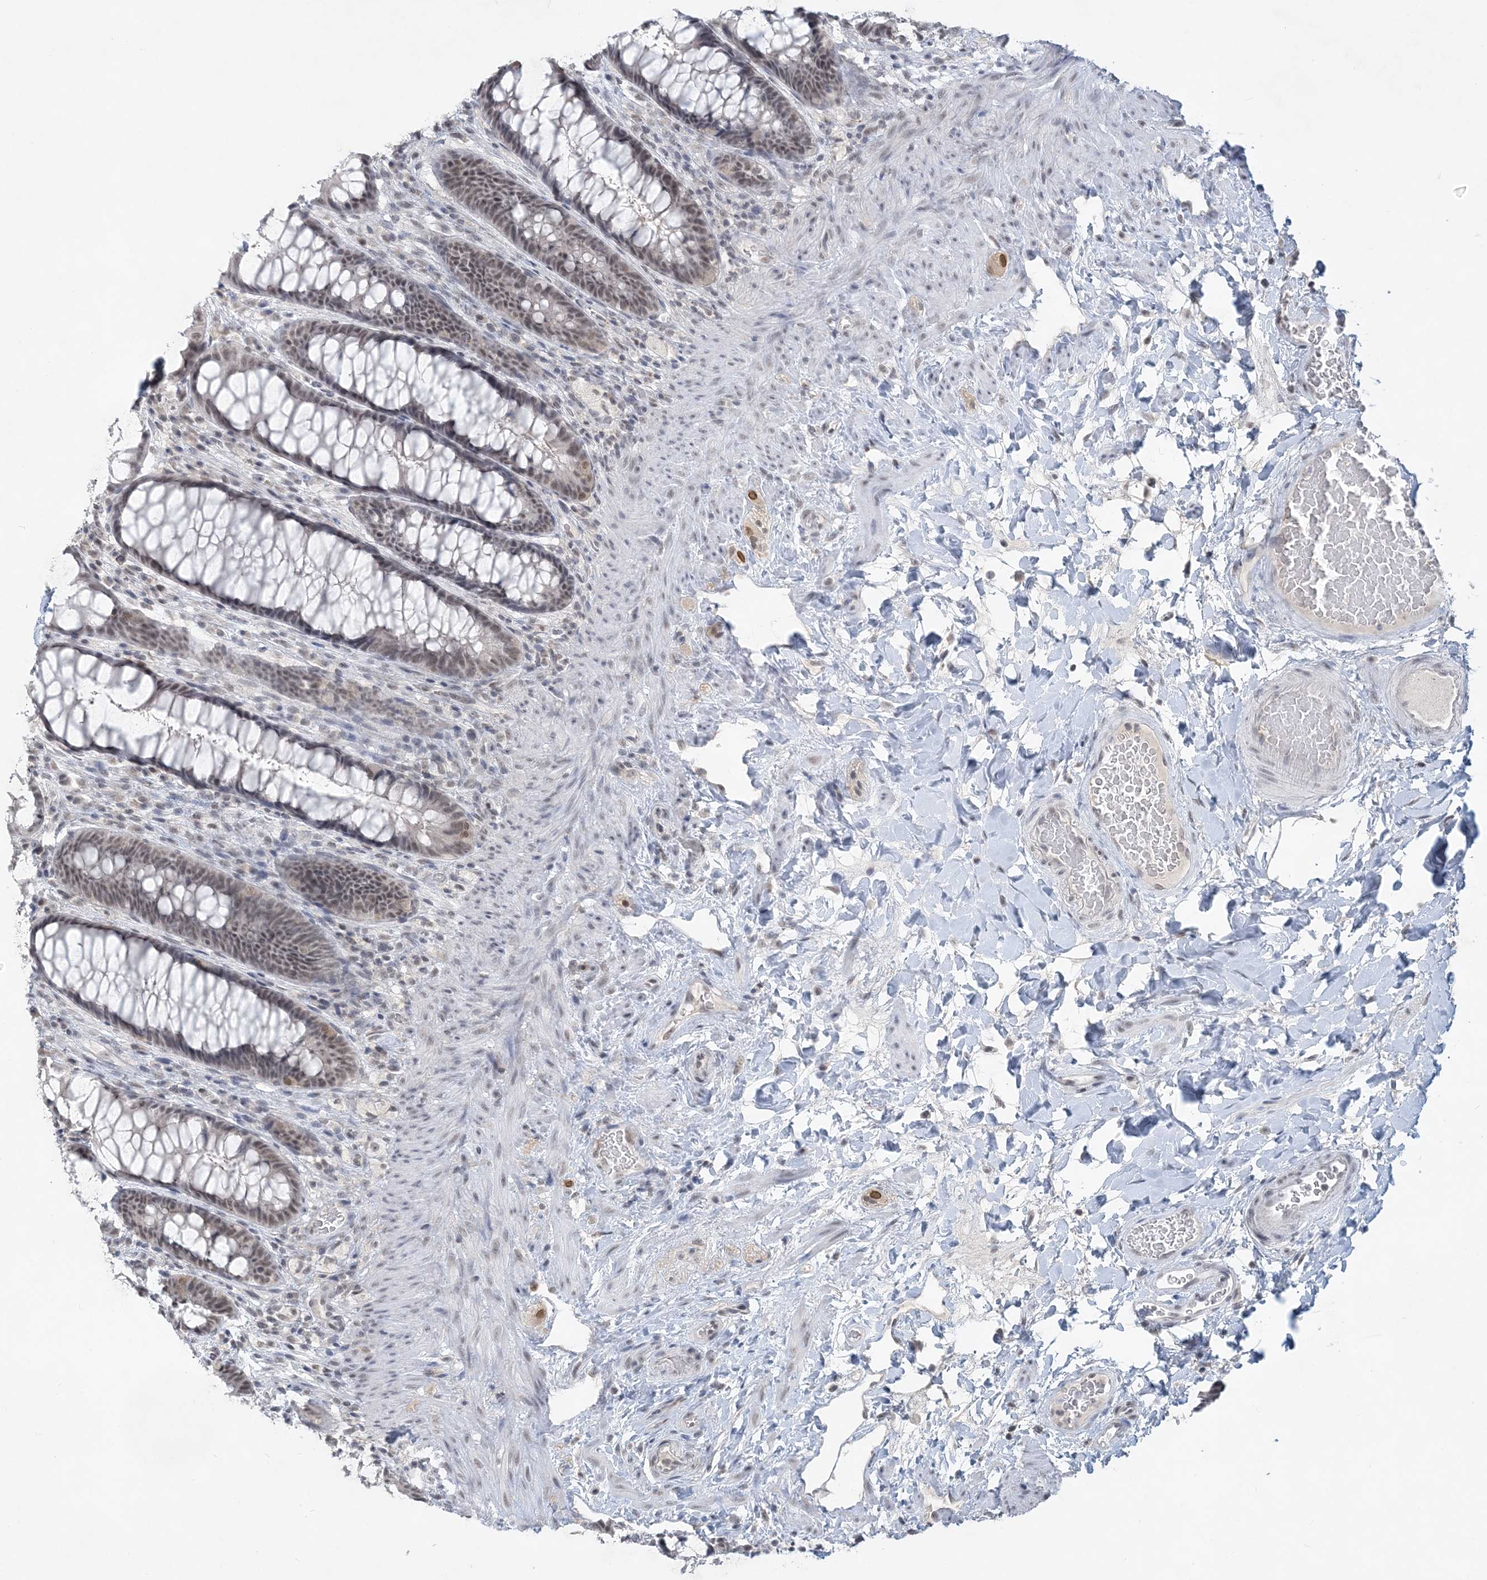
{"staining": {"intensity": "weak", "quantity": "25%-75%", "location": "nuclear"}, "tissue": "rectum", "cell_type": "Glandular cells", "image_type": "normal", "snomed": [{"axis": "morphology", "description": "Normal tissue, NOS"}, {"axis": "topography", "description": "Rectum"}], "caption": "The image demonstrates immunohistochemical staining of benign rectum. There is weak nuclear expression is identified in about 25%-75% of glandular cells.", "gene": "KMT2D", "patient": {"sex": "female", "age": 46}}